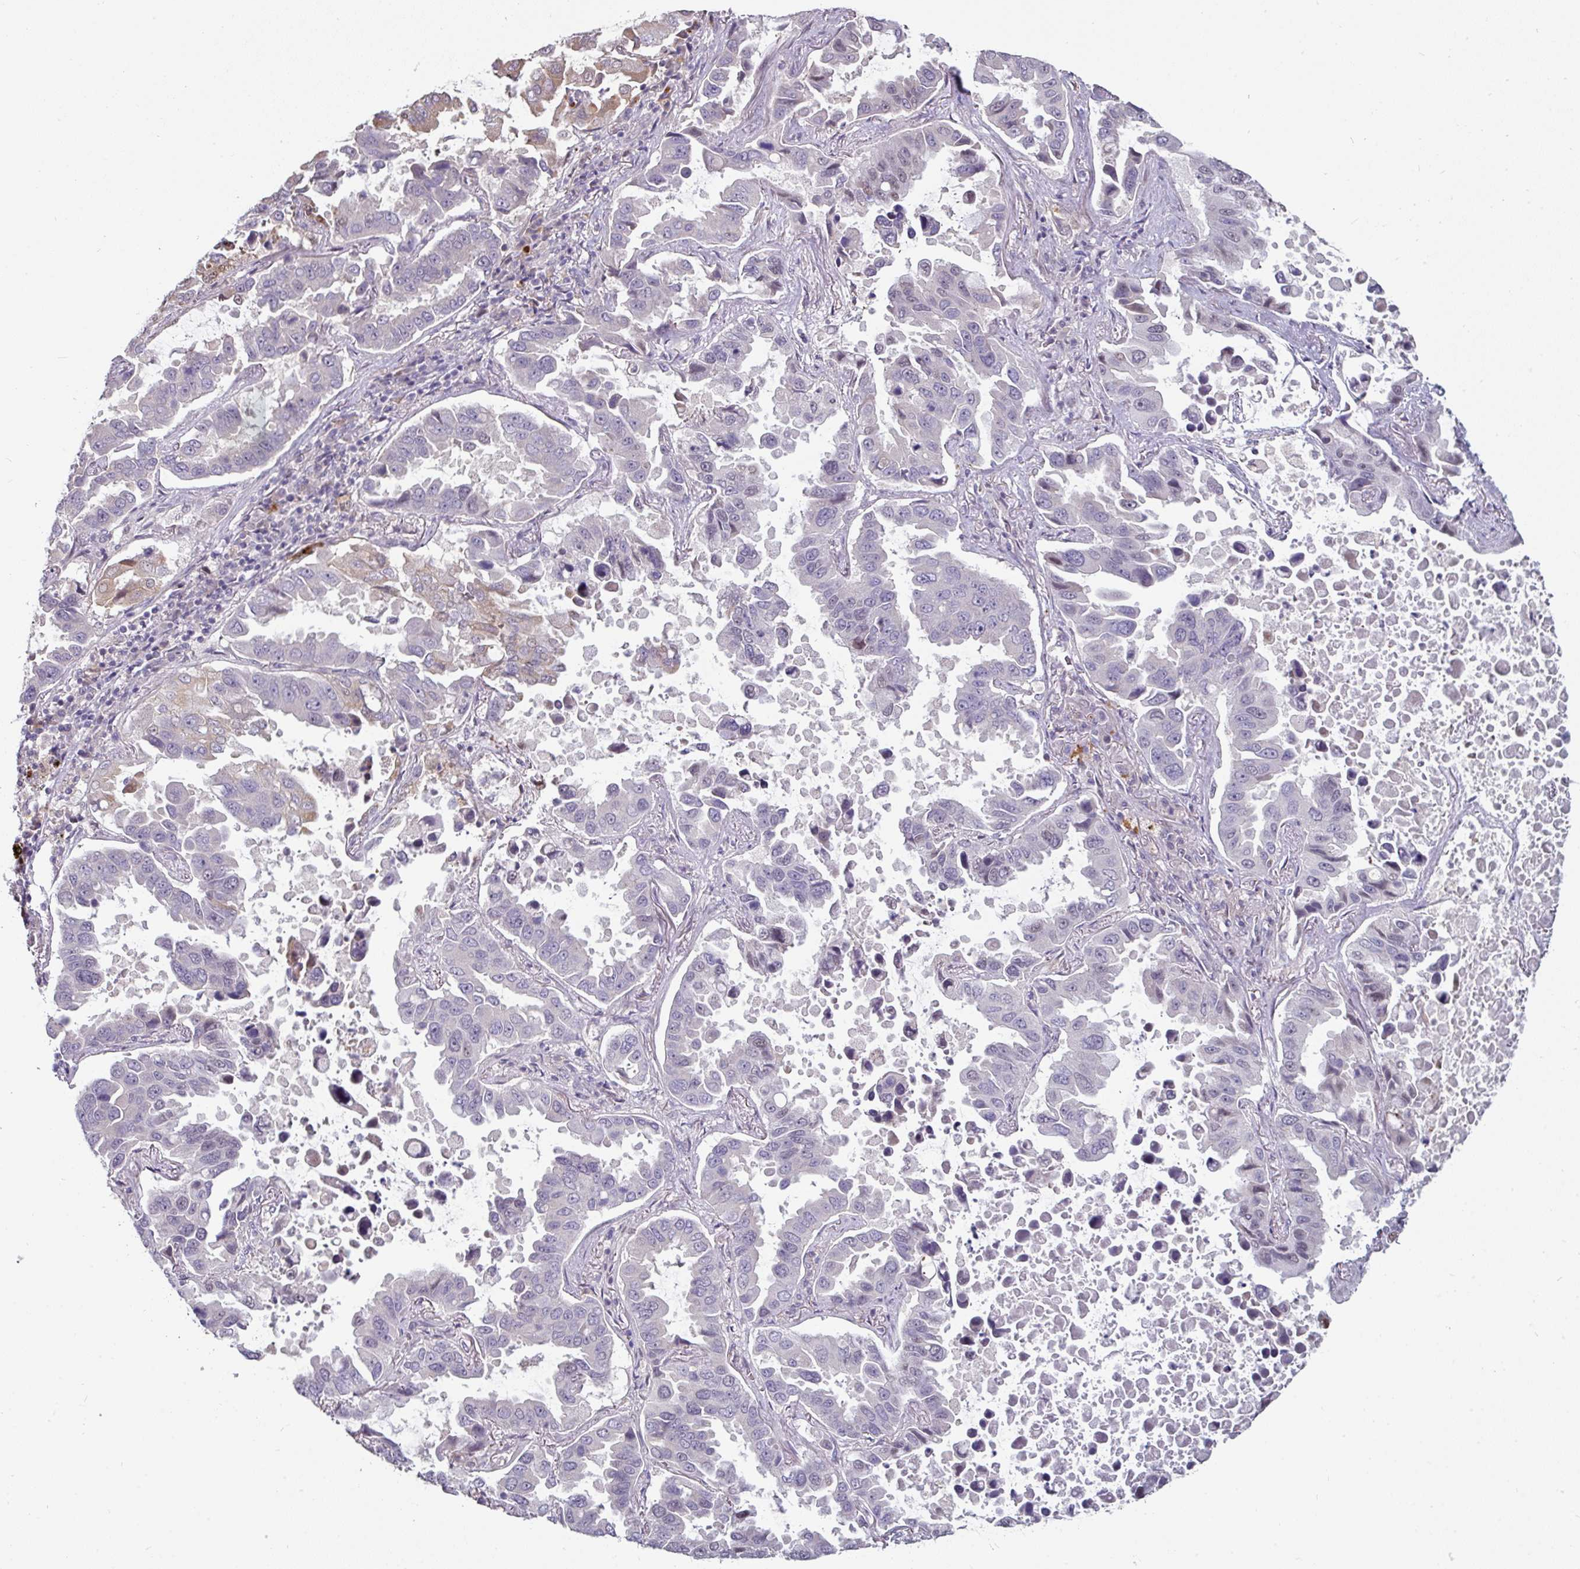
{"staining": {"intensity": "negative", "quantity": "none", "location": "none"}, "tissue": "lung cancer", "cell_type": "Tumor cells", "image_type": "cancer", "snomed": [{"axis": "morphology", "description": "Adenocarcinoma, NOS"}, {"axis": "topography", "description": "Lung"}], "caption": "Lung cancer (adenocarcinoma) stained for a protein using immunohistochemistry (IHC) exhibits no expression tumor cells.", "gene": "SWSAP1", "patient": {"sex": "male", "age": 64}}